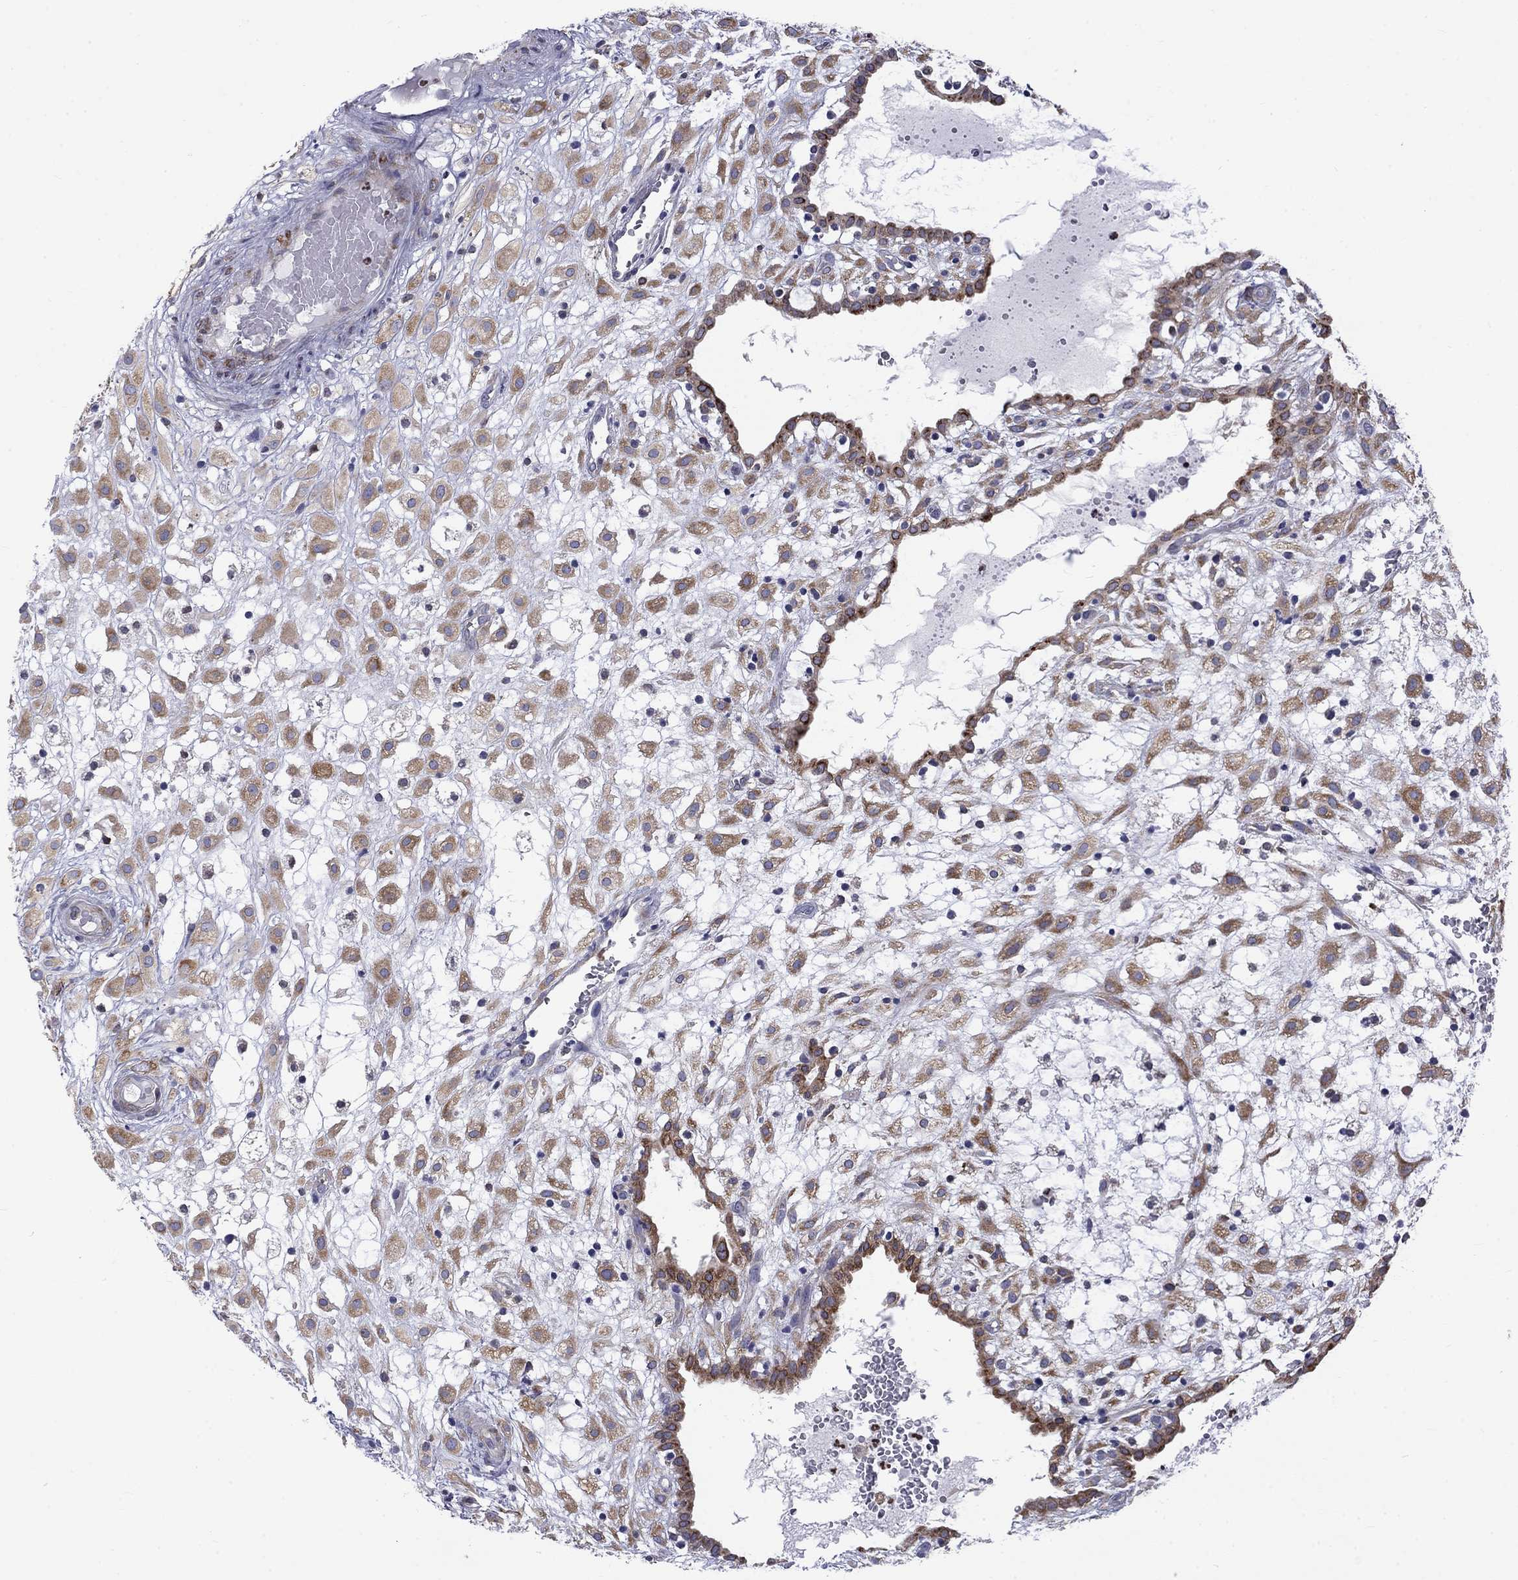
{"staining": {"intensity": "moderate", "quantity": ">75%", "location": "cytoplasmic/membranous"}, "tissue": "placenta", "cell_type": "Decidual cells", "image_type": "normal", "snomed": [{"axis": "morphology", "description": "Normal tissue, NOS"}, {"axis": "topography", "description": "Placenta"}], "caption": "Protein expression analysis of normal placenta displays moderate cytoplasmic/membranous expression in about >75% of decidual cells. (DAB (3,3'-diaminobenzidine) IHC with brightfield microscopy, high magnification).", "gene": "PABPC4", "patient": {"sex": "female", "age": 24}}